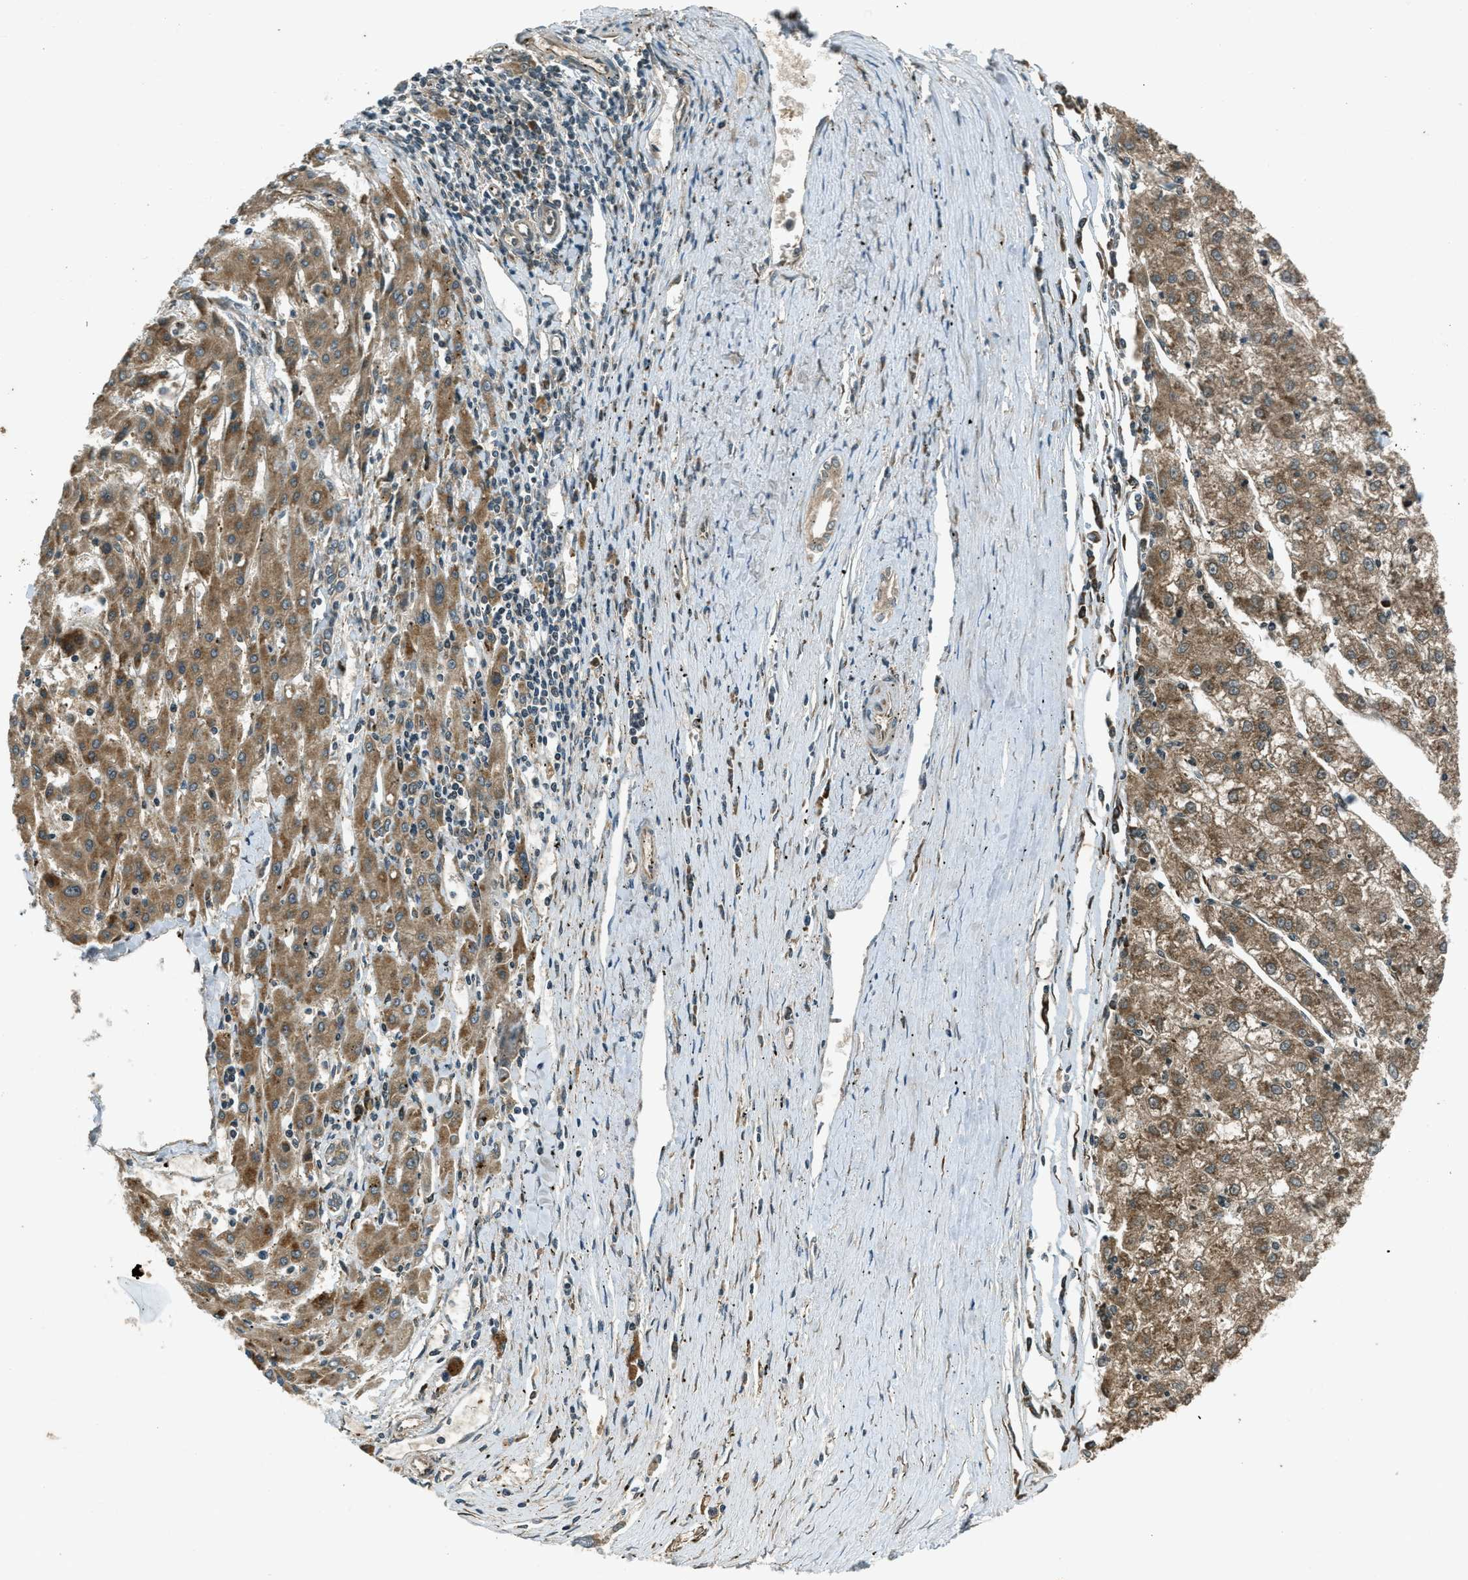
{"staining": {"intensity": "moderate", "quantity": ">75%", "location": "cytoplasmic/membranous"}, "tissue": "liver cancer", "cell_type": "Tumor cells", "image_type": "cancer", "snomed": [{"axis": "morphology", "description": "Carcinoma, Hepatocellular, NOS"}, {"axis": "topography", "description": "Liver"}], "caption": "This image demonstrates hepatocellular carcinoma (liver) stained with immunohistochemistry (IHC) to label a protein in brown. The cytoplasmic/membranous of tumor cells show moderate positivity for the protein. Nuclei are counter-stained blue.", "gene": "EIF2AK3", "patient": {"sex": "male", "age": 72}}